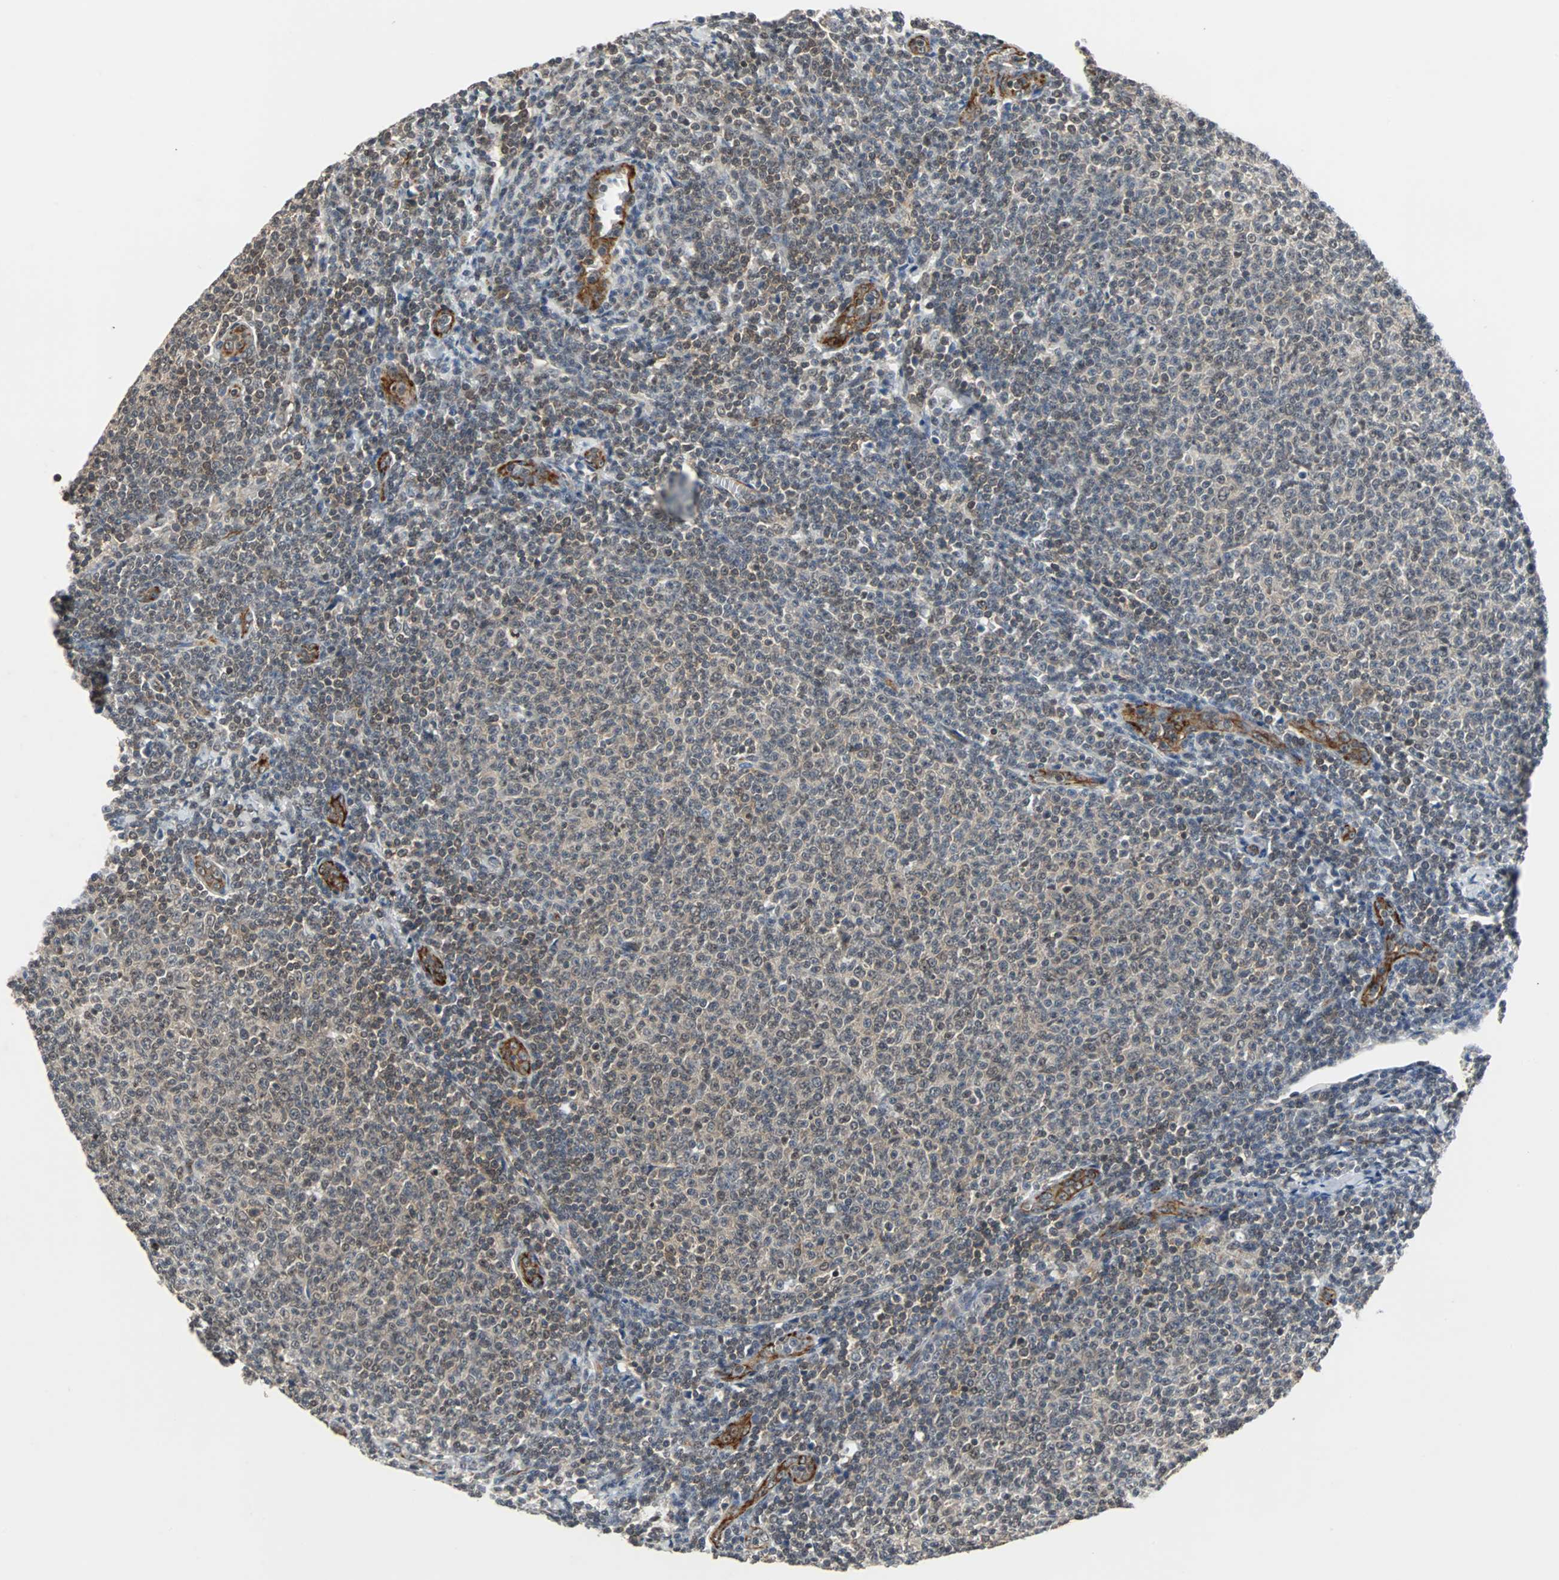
{"staining": {"intensity": "weak", "quantity": ">75%", "location": "cytoplasmic/membranous"}, "tissue": "lymphoma", "cell_type": "Tumor cells", "image_type": "cancer", "snomed": [{"axis": "morphology", "description": "Malignant lymphoma, non-Hodgkin's type, Low grade"}, {"axis": "topography", "description": "Lymph node"}], "caption": "Low-grade malignant lymphoma, non-Hodgkin's type stained with a brown dye displays weak cytoplasmic/membranous positive staining in approximately >75% of tumor cells.", "gene": "LSR", "patient": {"sex": "male", "age": 66}}